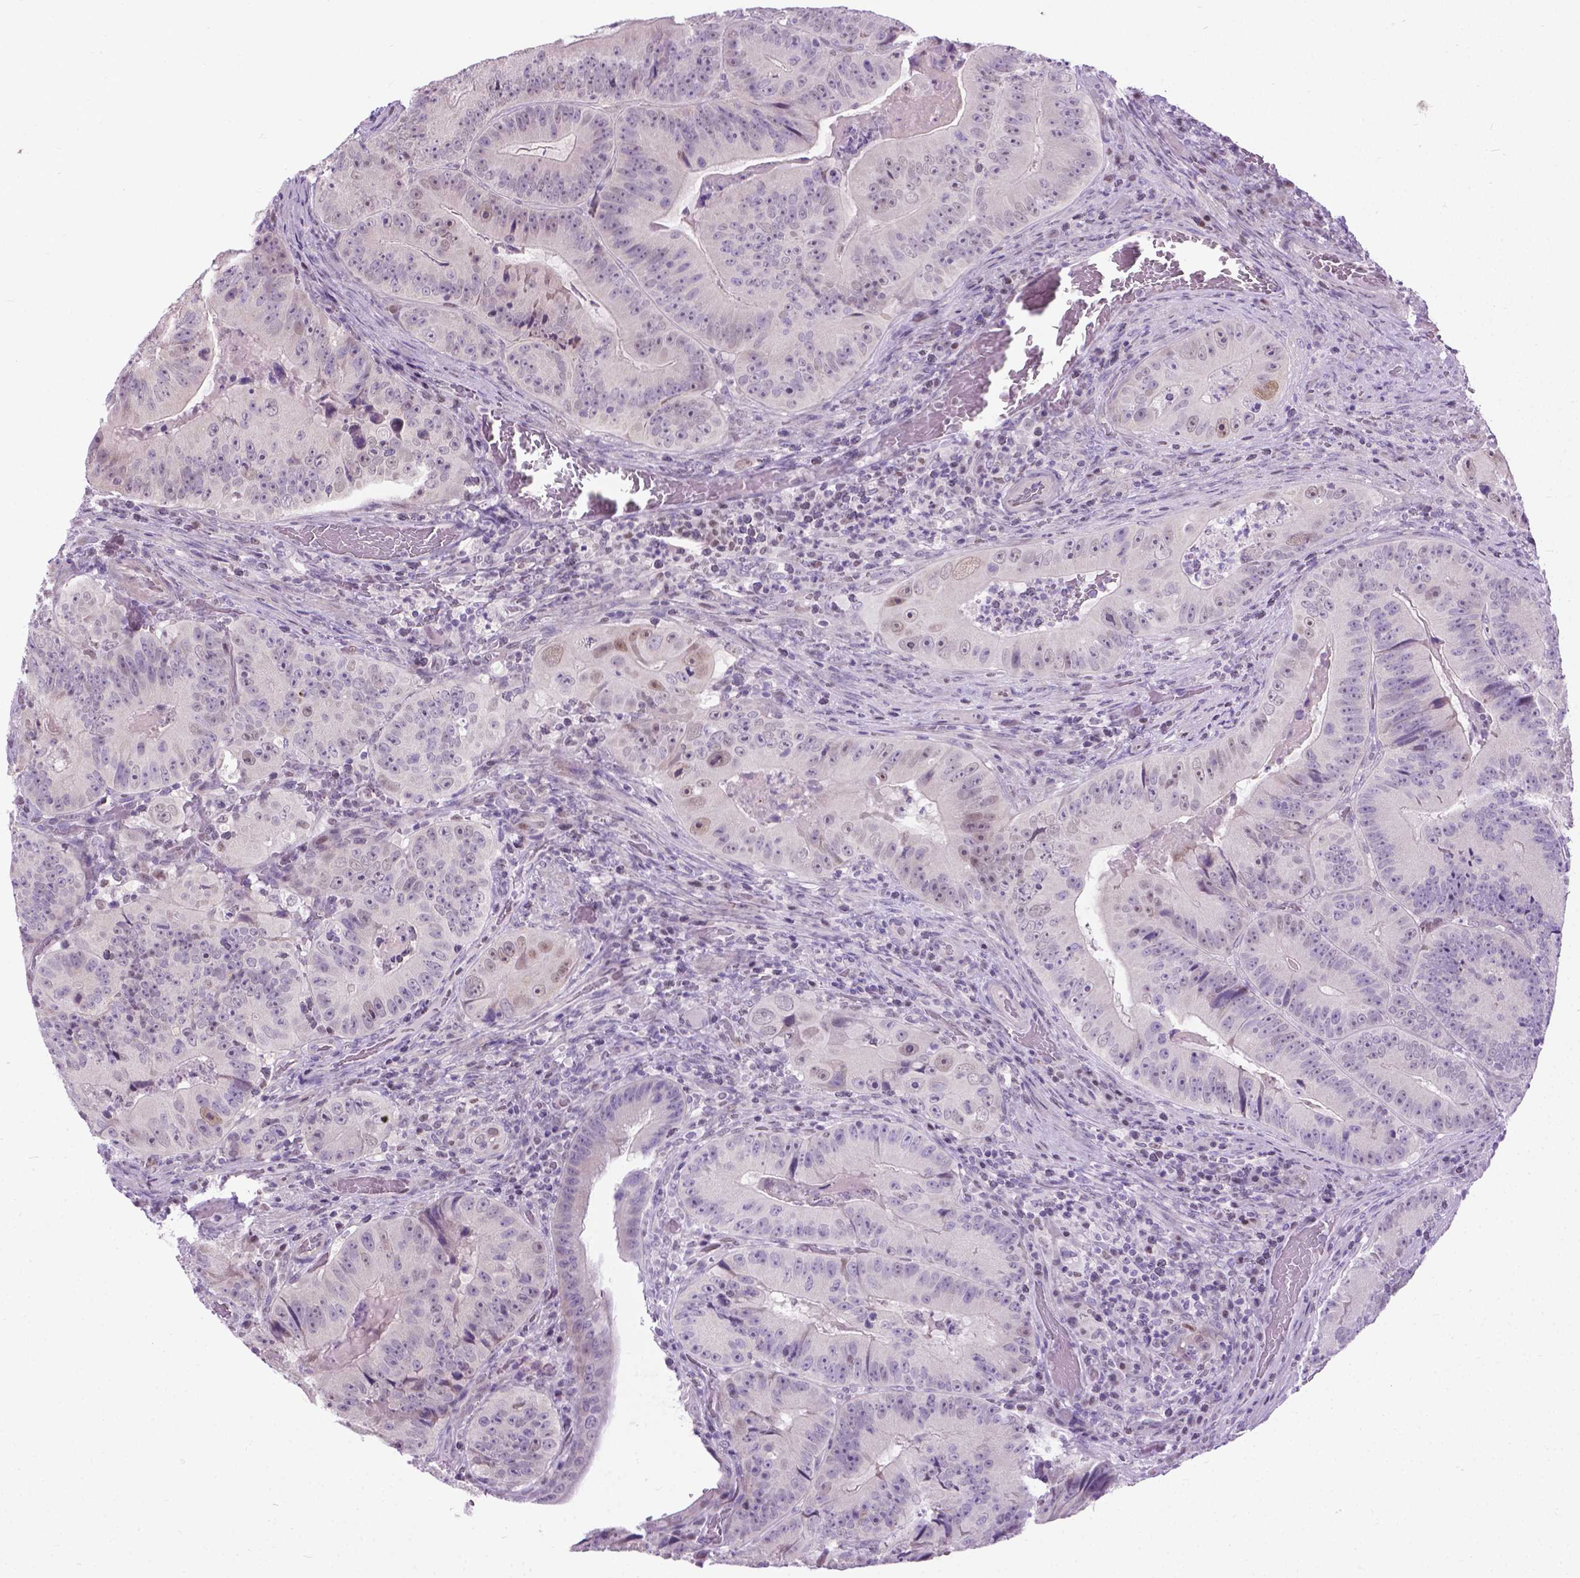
{"staining": {"intensity": "negative", "quantity": "none", "location": "none"}, "tissue": "colorectal cancer", "cell_type": "Tumor cells", "image_type": "cancer", "snomed": [{"axis": "morphology", "description": "Adenocarcinoma, NOS"}, {"axis": "topography", "description": "Colon"}], "caption": "Human colorectal cancer stained for a protein using immunohistochemistry reveals no staining in tumor cells.", "gene": "APCDD1L", "patient": {"sex": "female", "age": 86}}